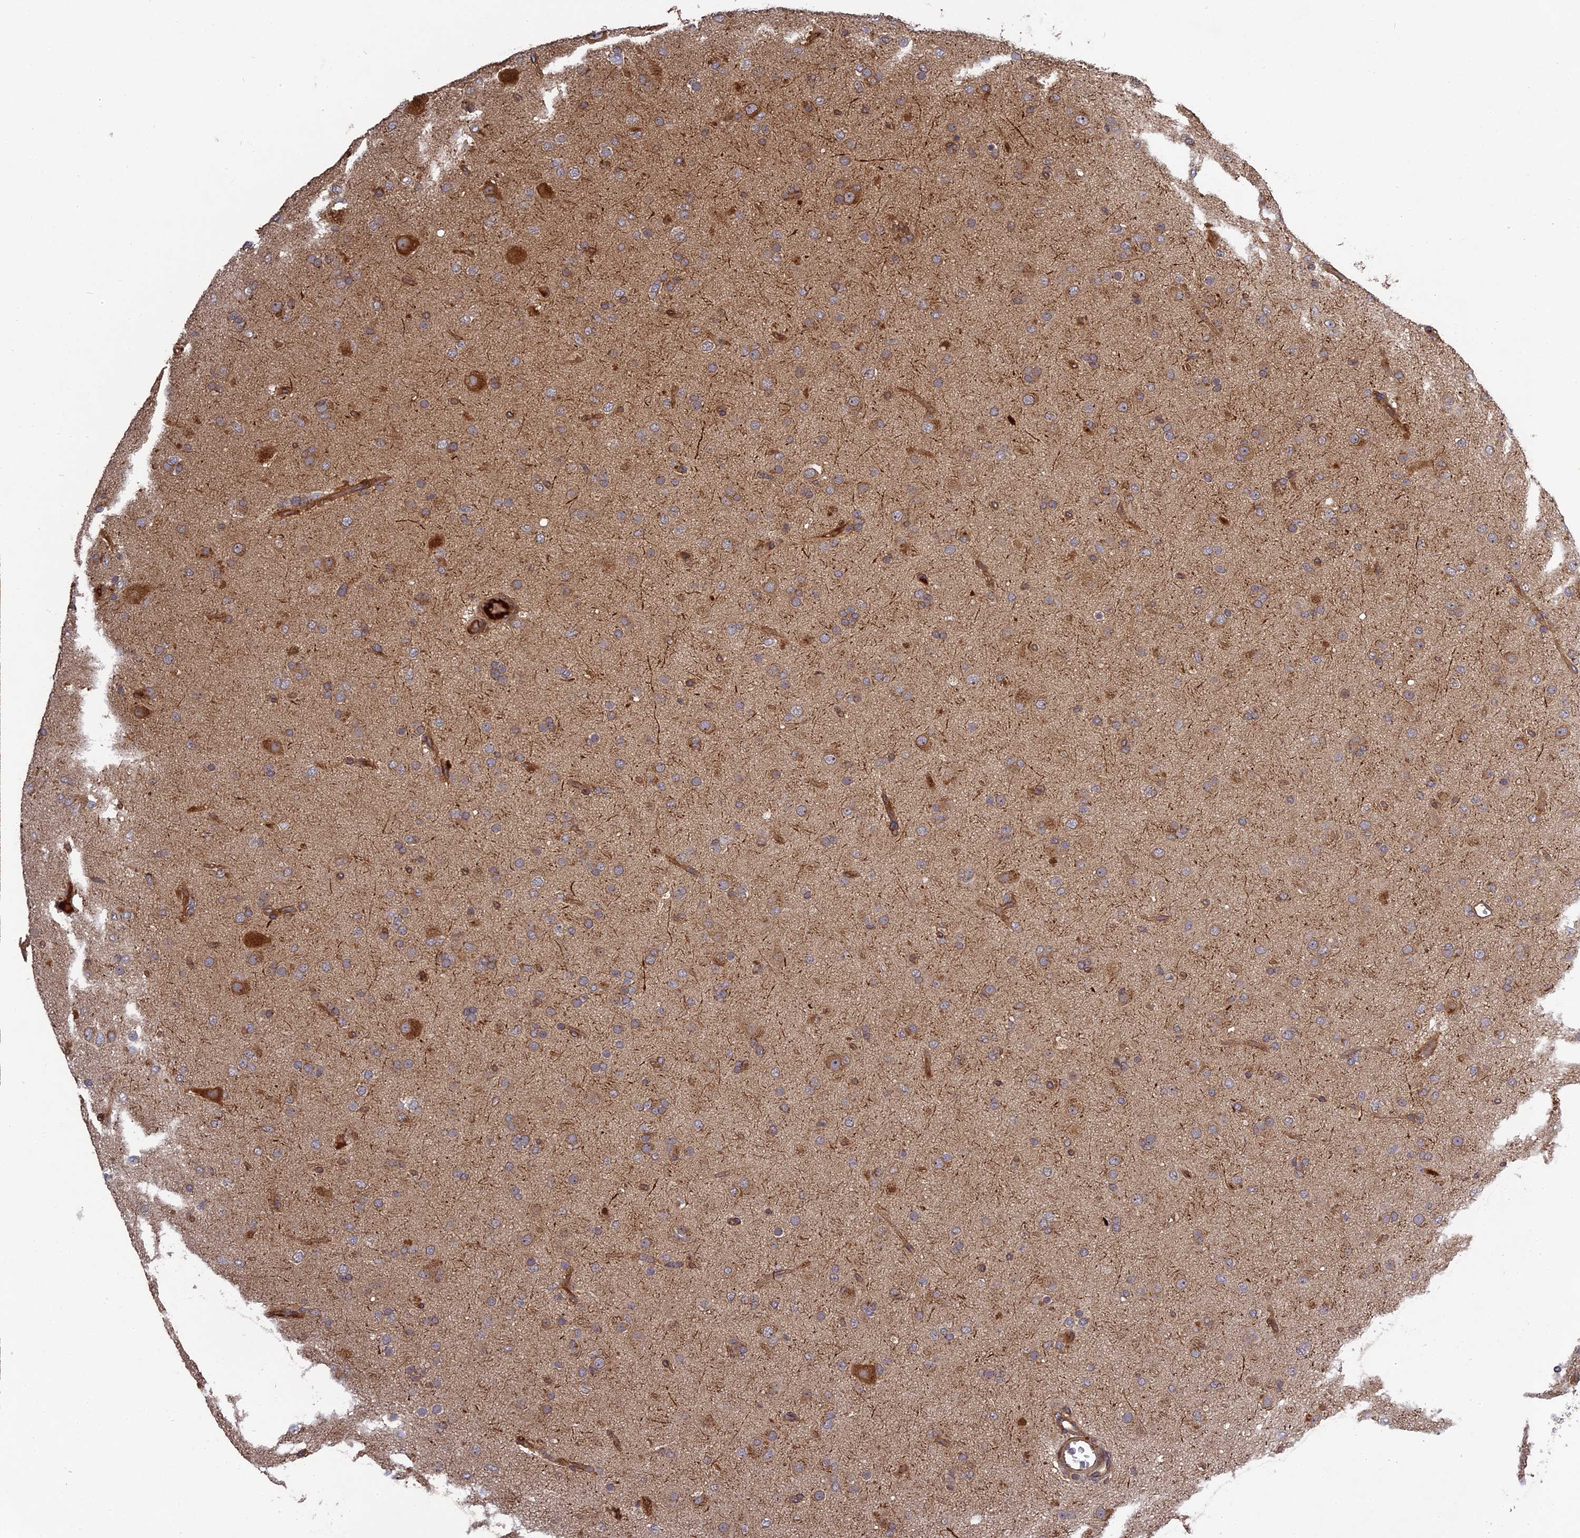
{"staining": {"intensity": "moderate", "quantity": "<25%", "location": "cytoplasmic/membranous"}, "tissue": "glioma", "cell_type": "Tumor cells", "image_type": "cancer", "snomed": [{"axis": "morphology", "description": "Glioma, malignant, Low grade"}, {"axis": "topography", "description": "Brain"}], "caption": "Malignant low-grade glioma stained for a protein (brown) shows moderate cytoplasmic/membranous positive expression in approximately <25% of tumor cells.", "gene": "TMUB2", "patient": {"sex": "male", "age": 65}}